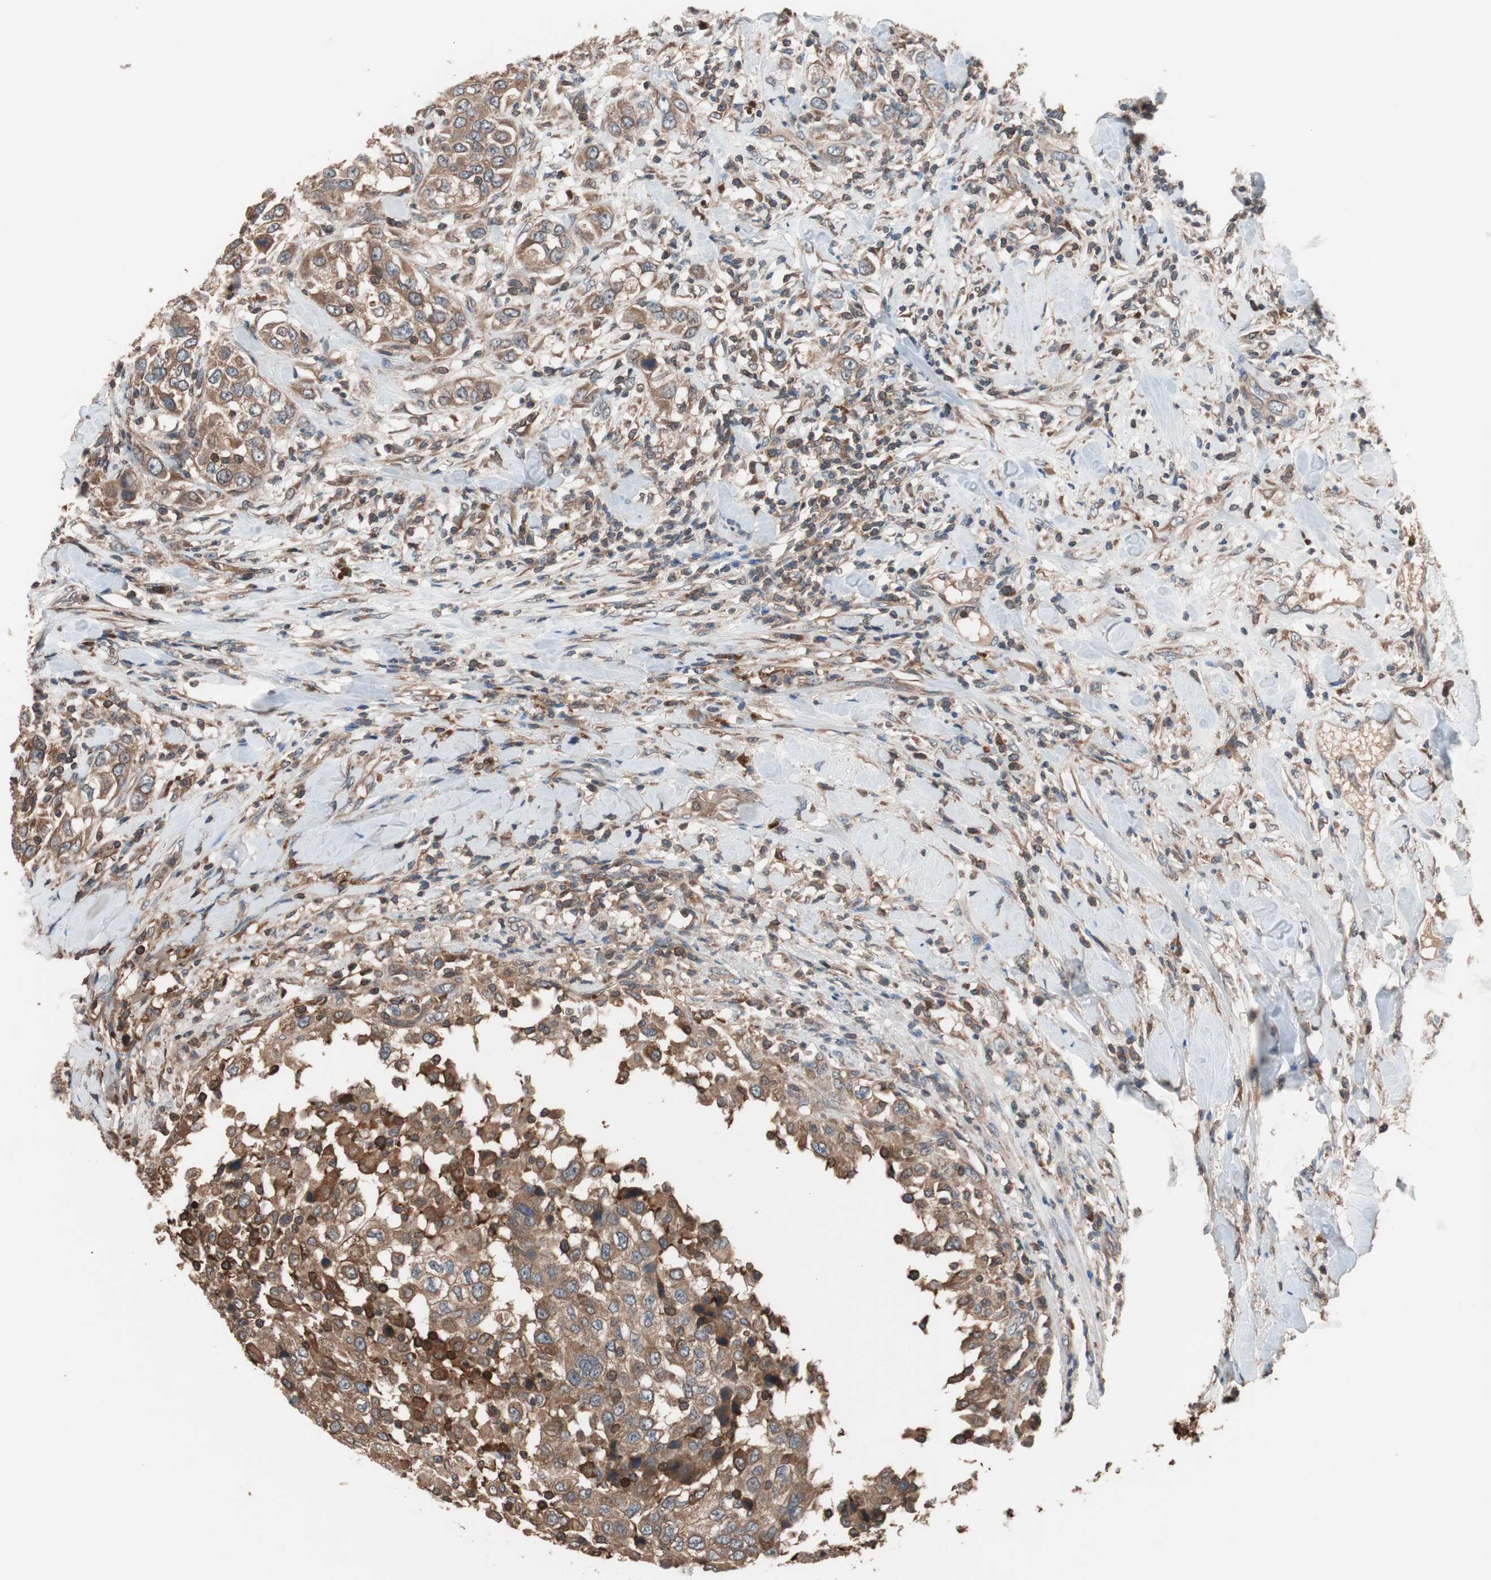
{"staining": {"intensity": "moderate", "quantity": ">75%", "location": "cytoplasmic/membranous"}, "tissue": "urothelial cancer", "cell_type": "Tumor cells", "image_type": "cancer", "snomed": [{"axis": "morphology", "description": "Urothelial carcinoma, High grade"}, {"axis": "topography", "description": "Urinary bladder"}], "caption": "Urothelial cancer was stained to show a protein in brown. There is medium levels of moderate cytoplasmic/membranous staining in about >75% of tumor cells.", "gene": "GLYCTK", "patient": {"sex": "female", "age": 80}}